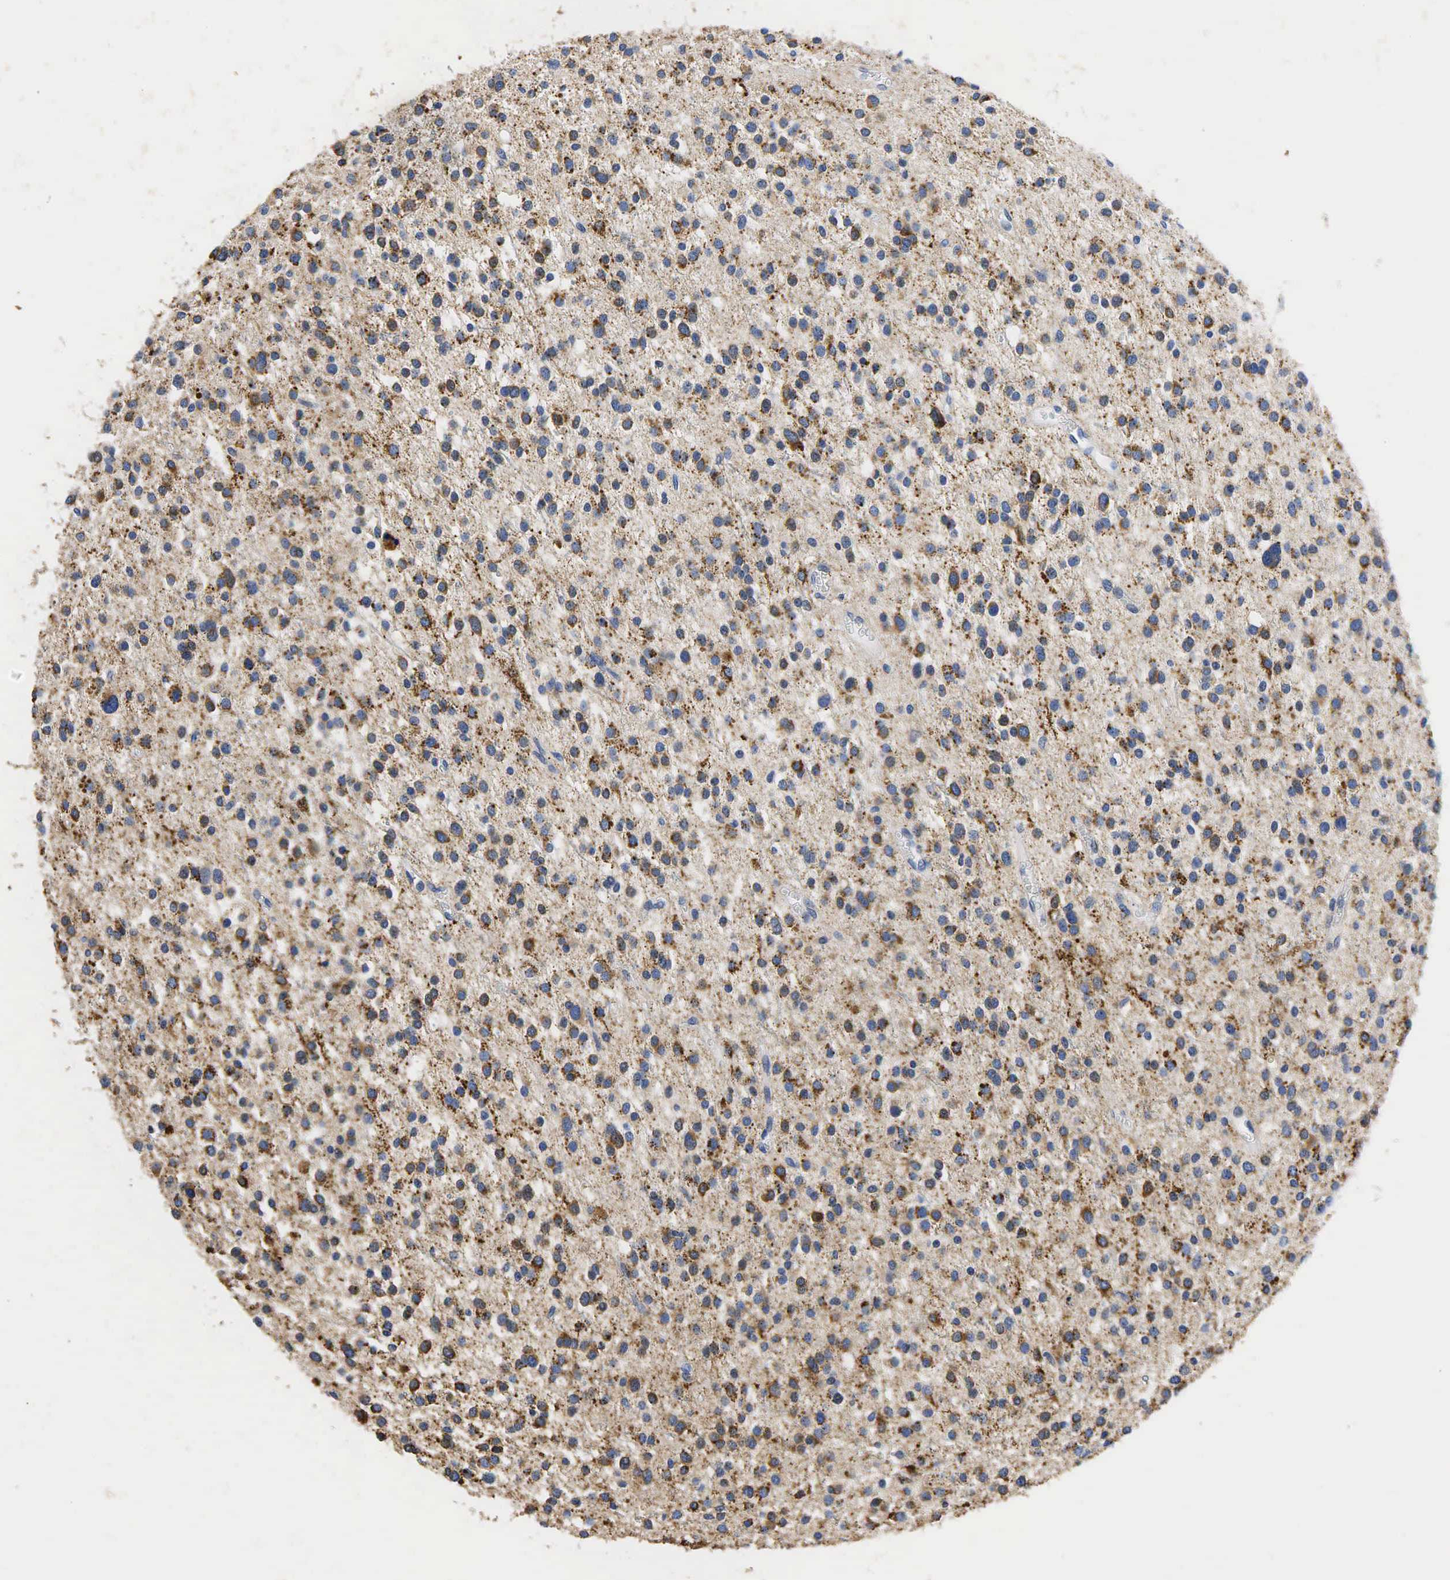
{"staining": {"intensity": "moderate", "quantity": ">75%", "location": "cytoplasmic/membranous"}, "tissue": "glioma", "cell_type": "Tumor cells", "image_type": "cancer", "snomed": [{"axis": "morphology", "description": "Glioma, malignant, Low grade"}, {"axis": "topography", "description": "Brain"}], "caption": "A high-resolution histopathology image shows immunohistochemistry staining of low-grade glioma (malignant), which exhibits moderate cytoplasmic/membranous expression in approximately >75% of tumor cells.", "gene": "SYP", "patient": {"sex": "female", "age": 36}}